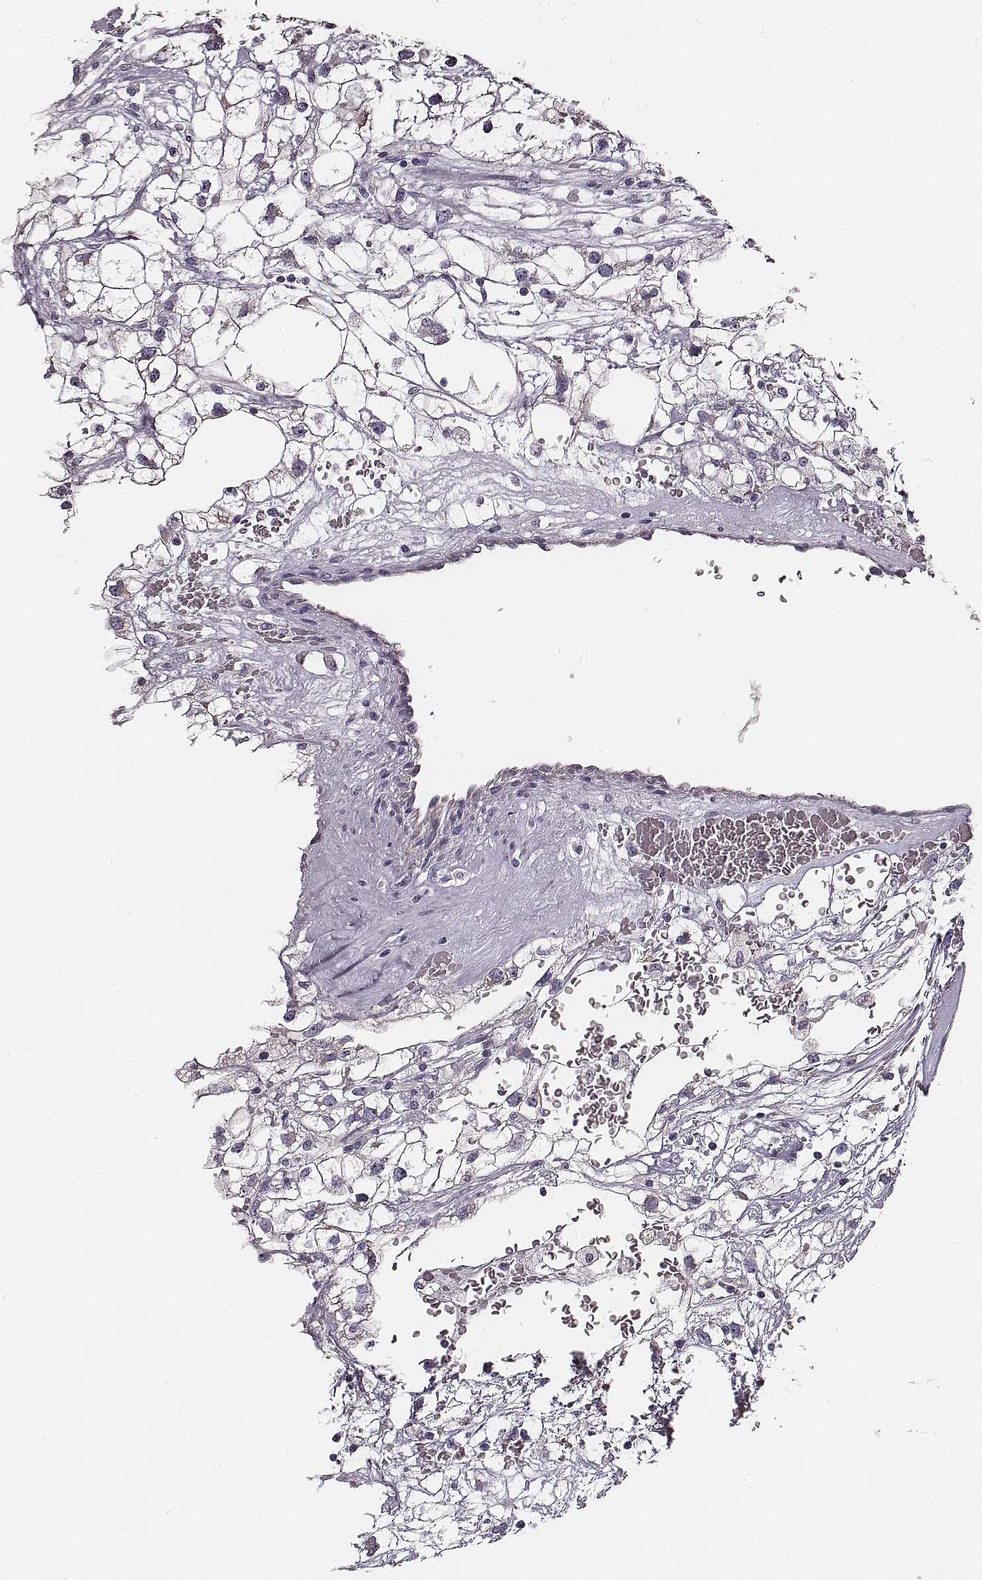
{"staining": {"intensity": "negative", "quantity": "none", "location": "none"}, "tissue": "renal cancer", "cell_type": "Tumor cells", "image_type": "cancer", "snomed": [{"axis": "morphology", "description": "Adenocarcinoma, NOS"}, {"axis": "topography", "description": "Kidney"}], "caption": "High power microscopy image of an immunohistochemistry (IHC) micrograph of adenocarcinoma (renal), revealing no significant positivity in tumor cells. (DAB immunohistochemistry (IHC), high magnification).", "gene": "UBL4B", "patient": {"sex": "male", "age": 59}}